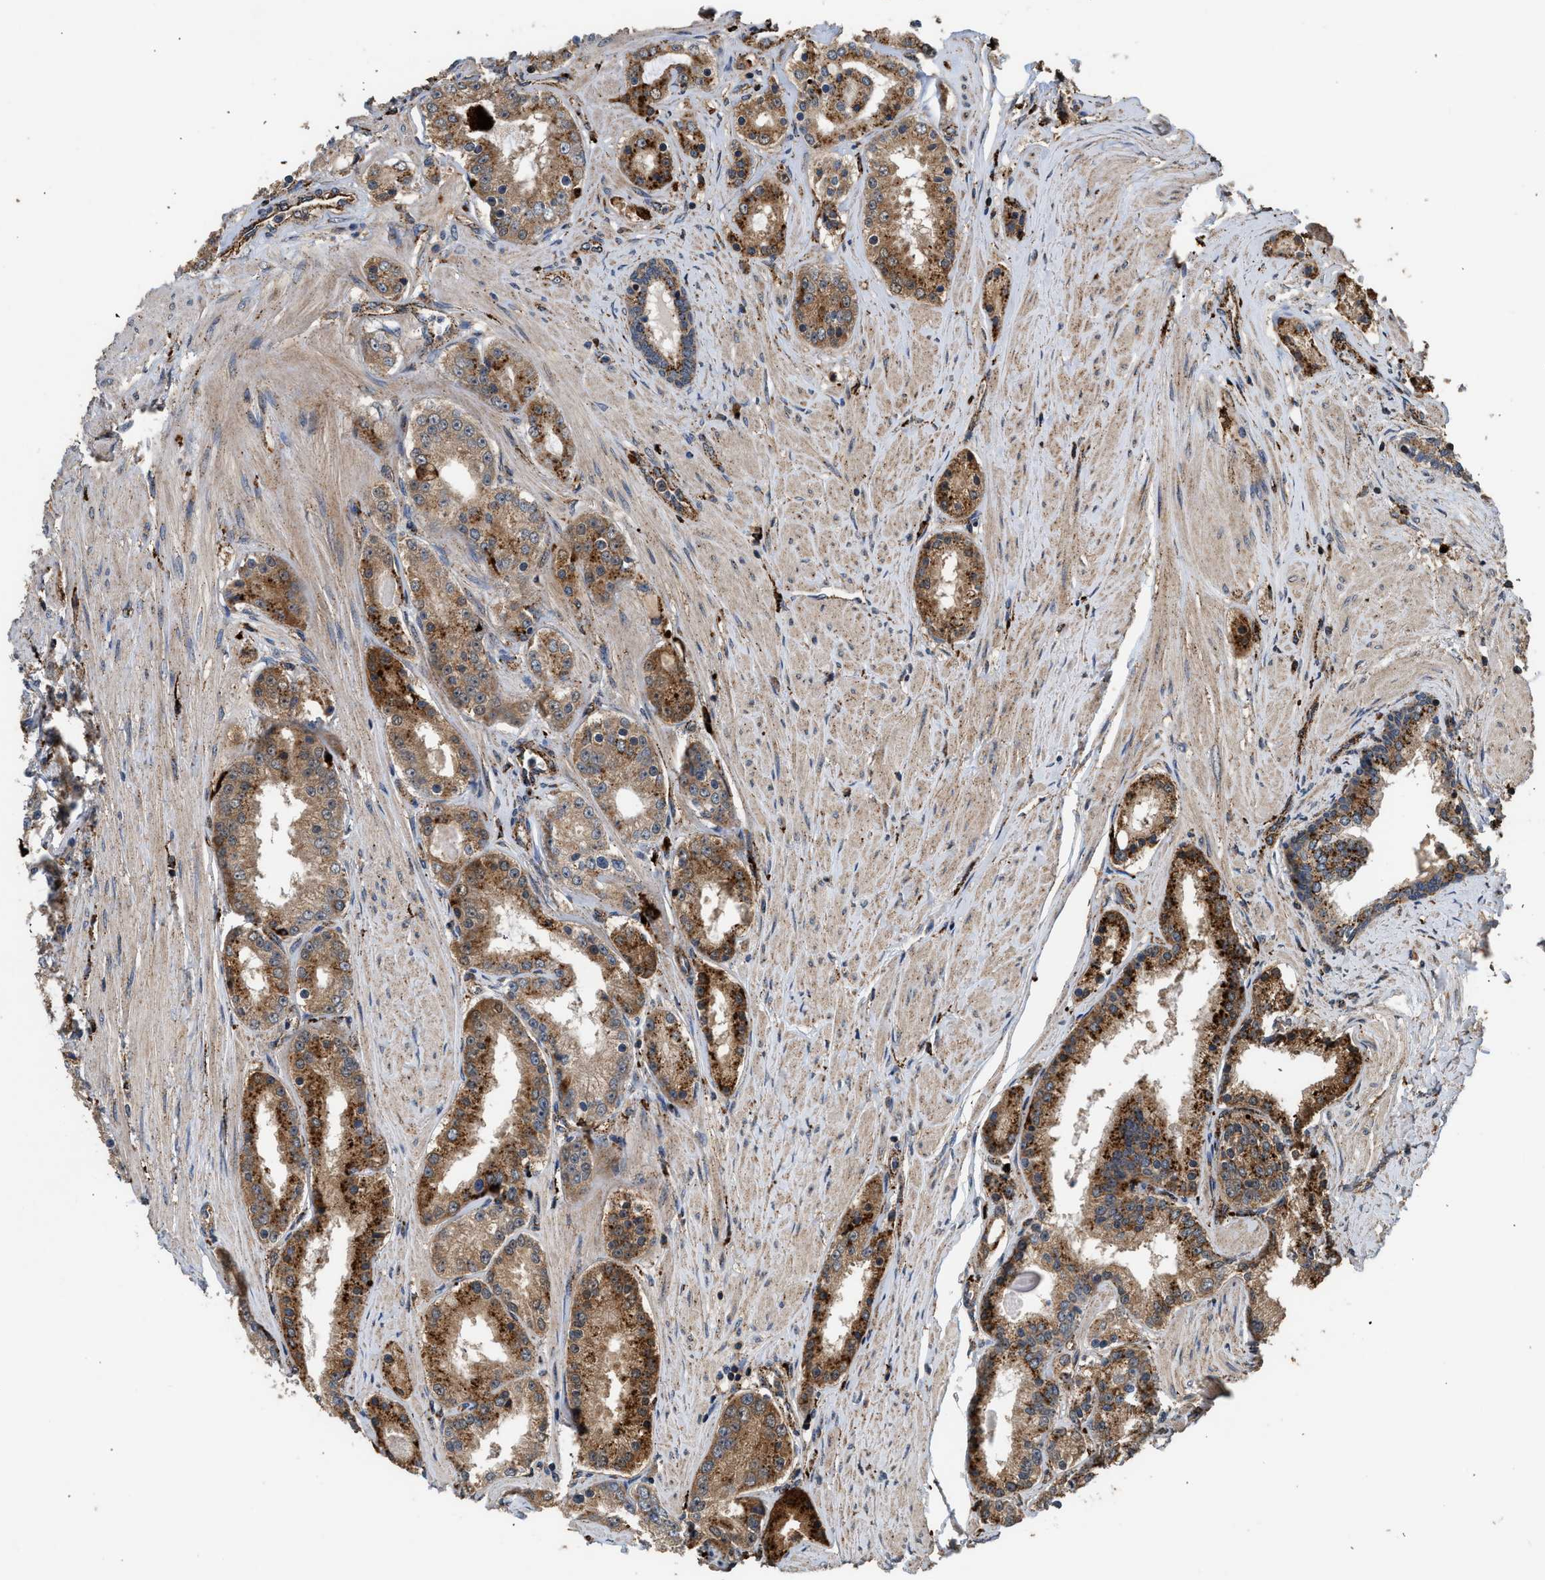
{"staining": {"intensity": "moderate", "quantity": ">75%", "location": "cytoplasmic/membranous"}, "tissue": "prostate cancer", "cell_type": "Tumor cells", "image_type": "cancer", "snomed": [{"axis": "morphology", "description": "Adenocarcinoma, Low grade"}, {"axis": "topography", "description": "Prostate"}], "caption": "Immunohistochemical staining of adenocarcinoma (low-grade) (prostate) reveals medium levels of moderate cytoplasmic/membranous protein positivity in approximately >75% of tumor cells.", "gene": "CTSV", "patient": {"sex": "male", "age": 63}}